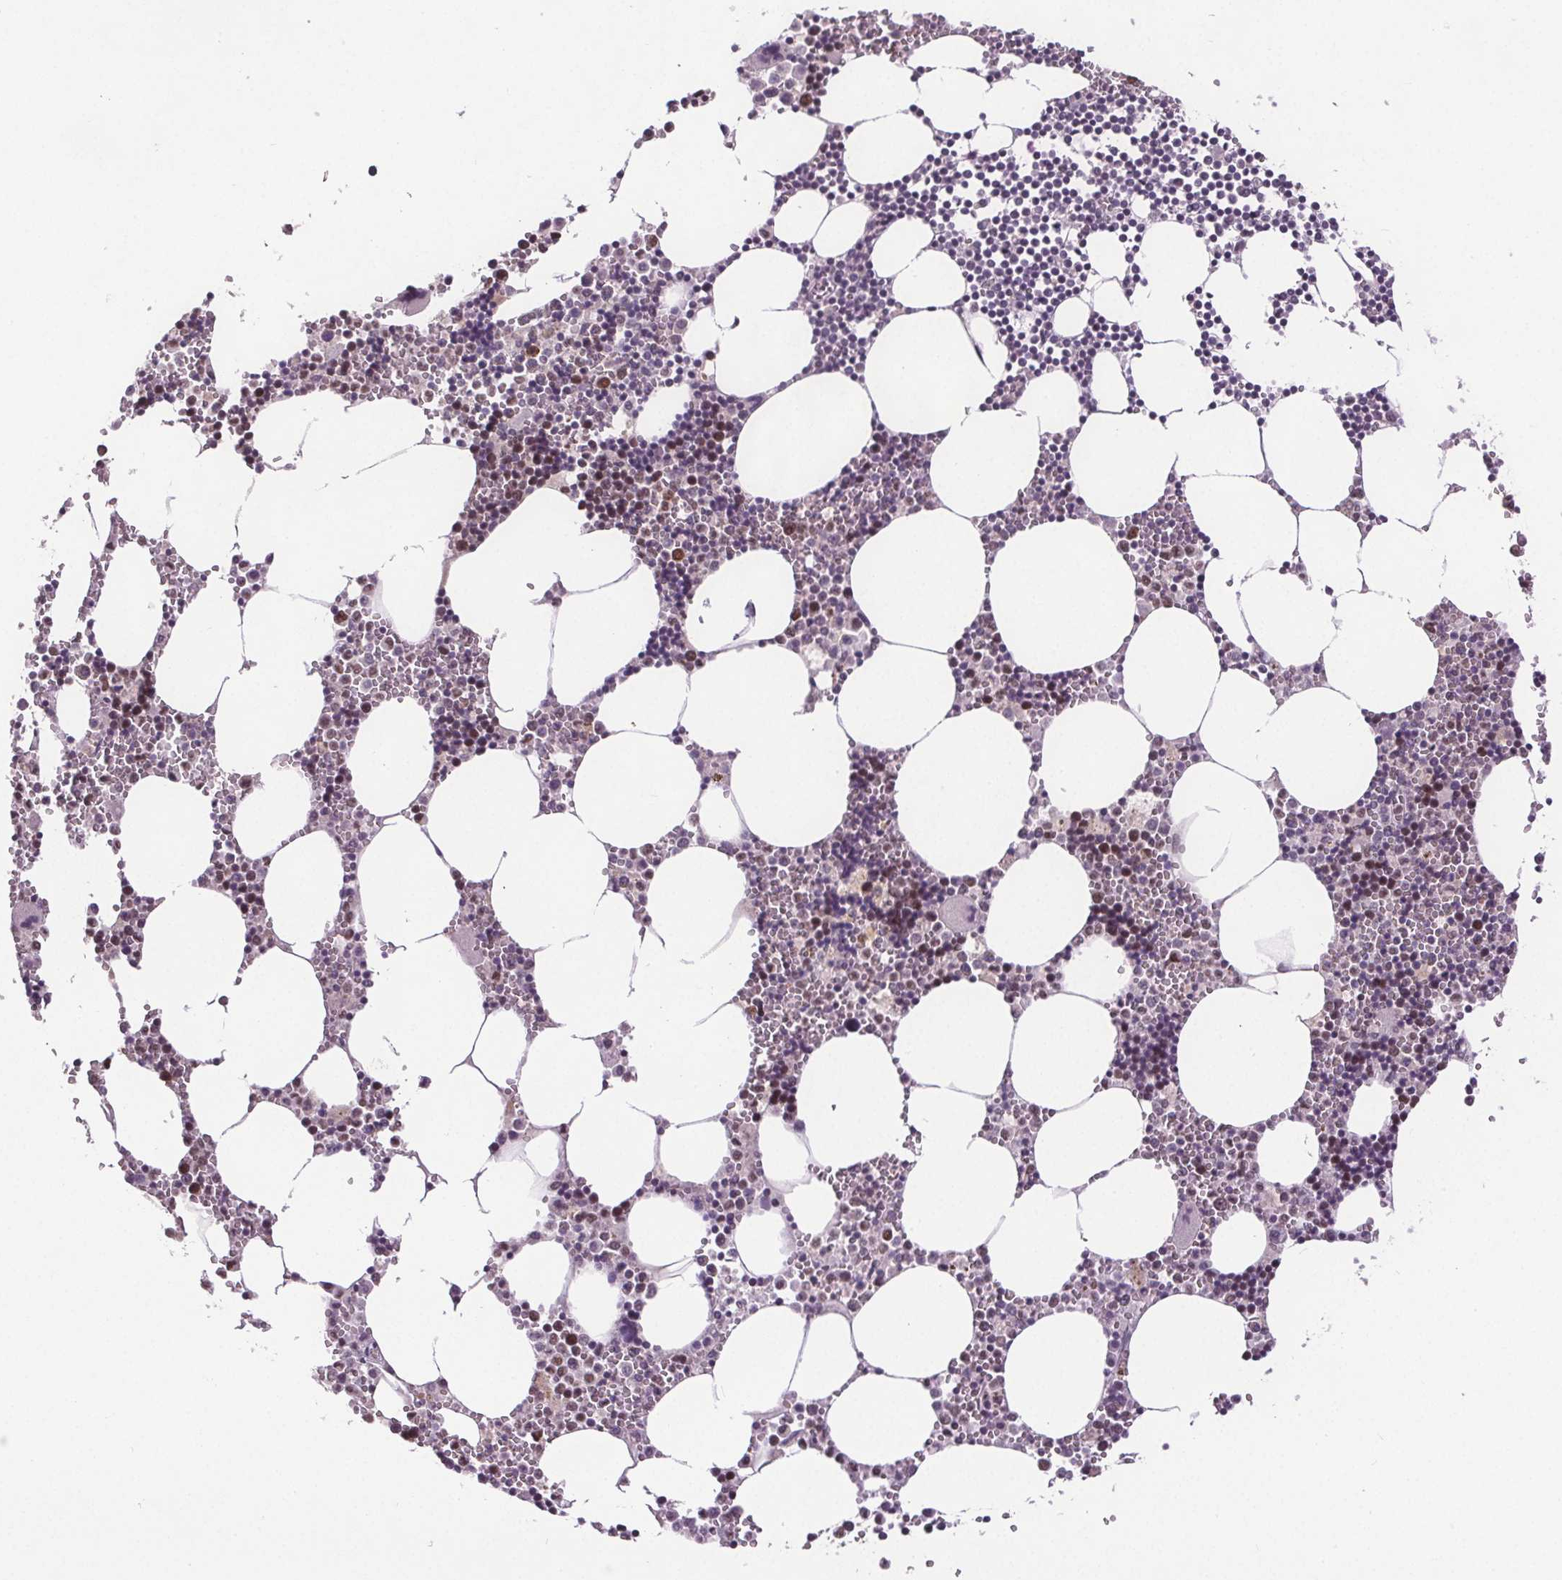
{"staining": {"intensity": "moderate", "quantity": "<25%", "location": "nuclear"}, "tissue": "bone marrow", "cell_type": "Hematopoietic cells", "image_type": "normal", "snomed": [{"axis": "morphology", "description": "Normal tissue, NOS"}, {"axis": "topography", "description": "Bone marrow"}], "caption": "Immunohistochemical staining of benign human bone marrow exhibits <25% levels of moderate nuclear protein positivity in approximately <25% of hematopoietic cells. Immunohistochemistry stains the protein in brown and the nuclei are stained blue.", "gene": "CENPF", "patient": {"sex": "male", "age": 54}}